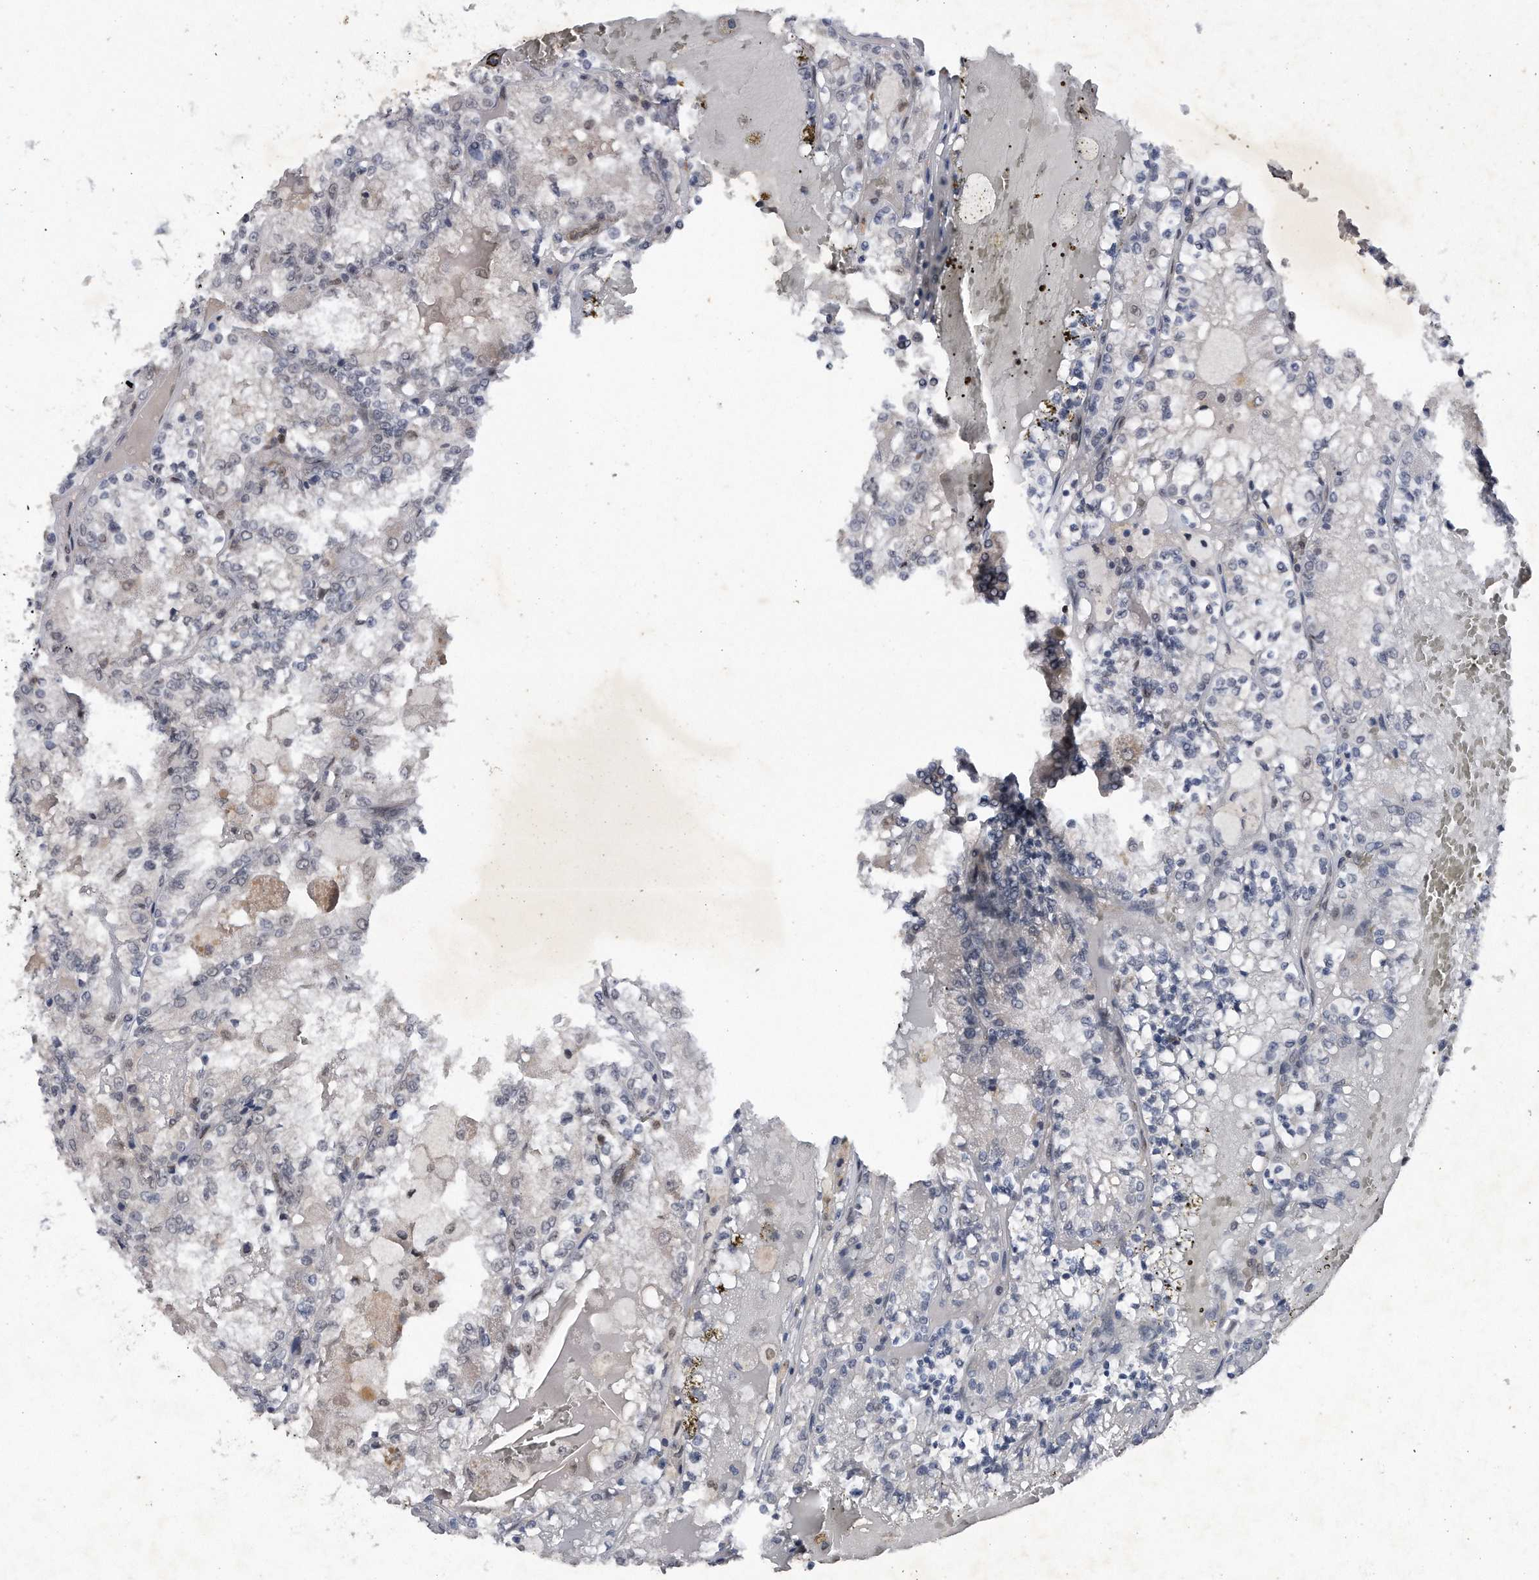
{"staining": {"intensity": "negative", "quantity": "none", "location": "none"}, "tissue": "renal cancer", "cell_type": "Tumor cells", "image_type": "cancer", "snomed": [{"axis": "morphology", "description": "Adenocarcinoma, NOS"}, {"axis": "topography", "description": "Kidney"}], "caption": "This is an immunohistochemistry image of renal cancer (adenocarcinoma). There is no positivity in tumor cells.", "gene": "VIRMA", "patient": {"sex": "female", "age": 56}}